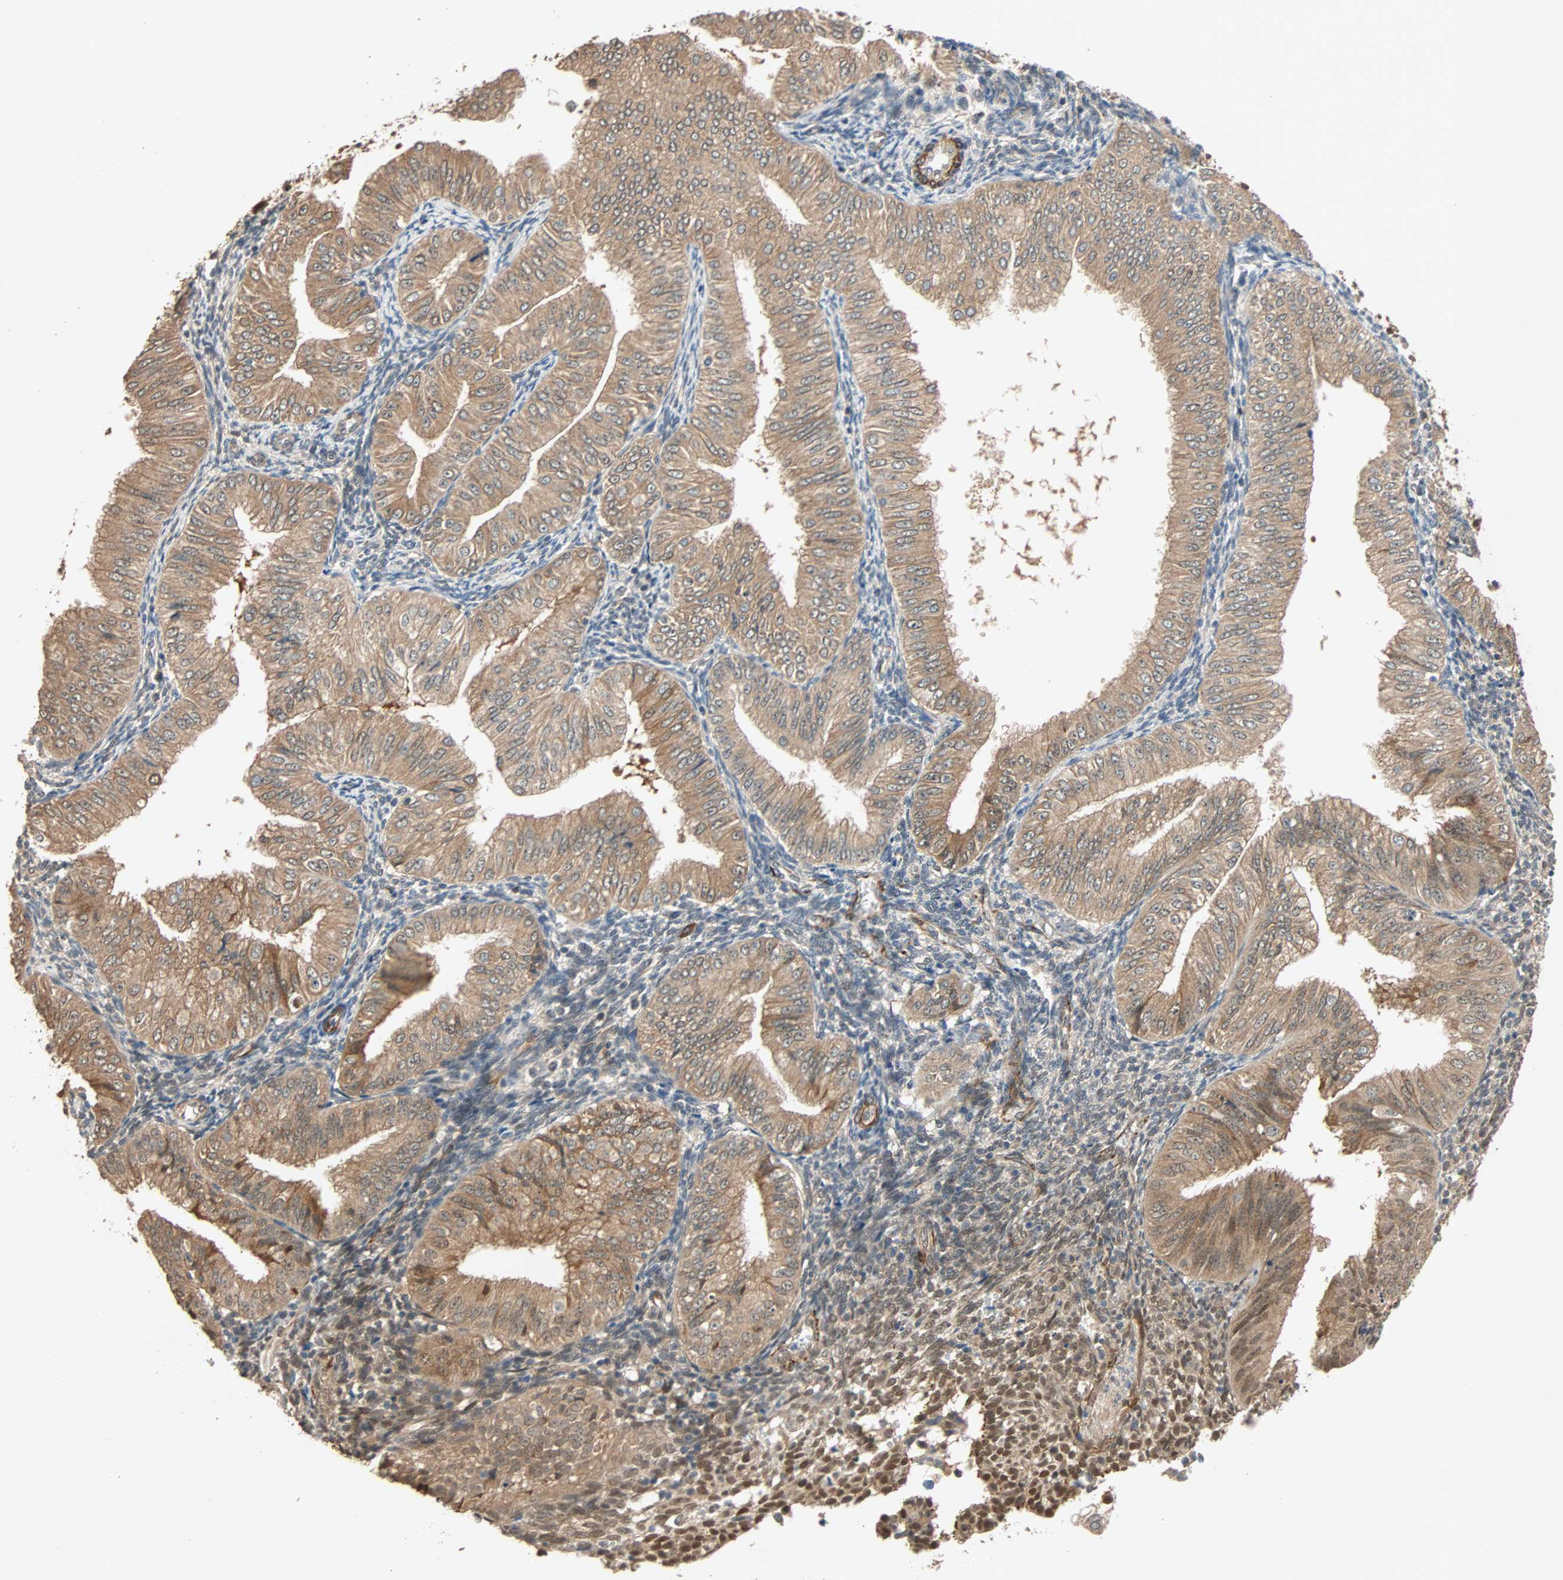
{"staining": {"intensity": "moderate", "quantity": ">75%", "location": "cytoplasmic/membranous"}, "tissue": "endometrial cancer", "cell_type": "Tumor cells", "image_type": "cancer", "snomed": [{"axis": "morphology", "description": "Normal tissue, NOS"}, {"axis": "morphology", "description": "Adenocarcinoma, NOS"}, {"axis": "topography", "description": "Endometrium"}], "caption": "Endometrial cancer (adenocarcinoma) tissue displays moderate cytoplasmic/membranous staining in about >75% of tumor cells", "gene": "QSER1", "patient": {"sex": "female", "age": 53}}